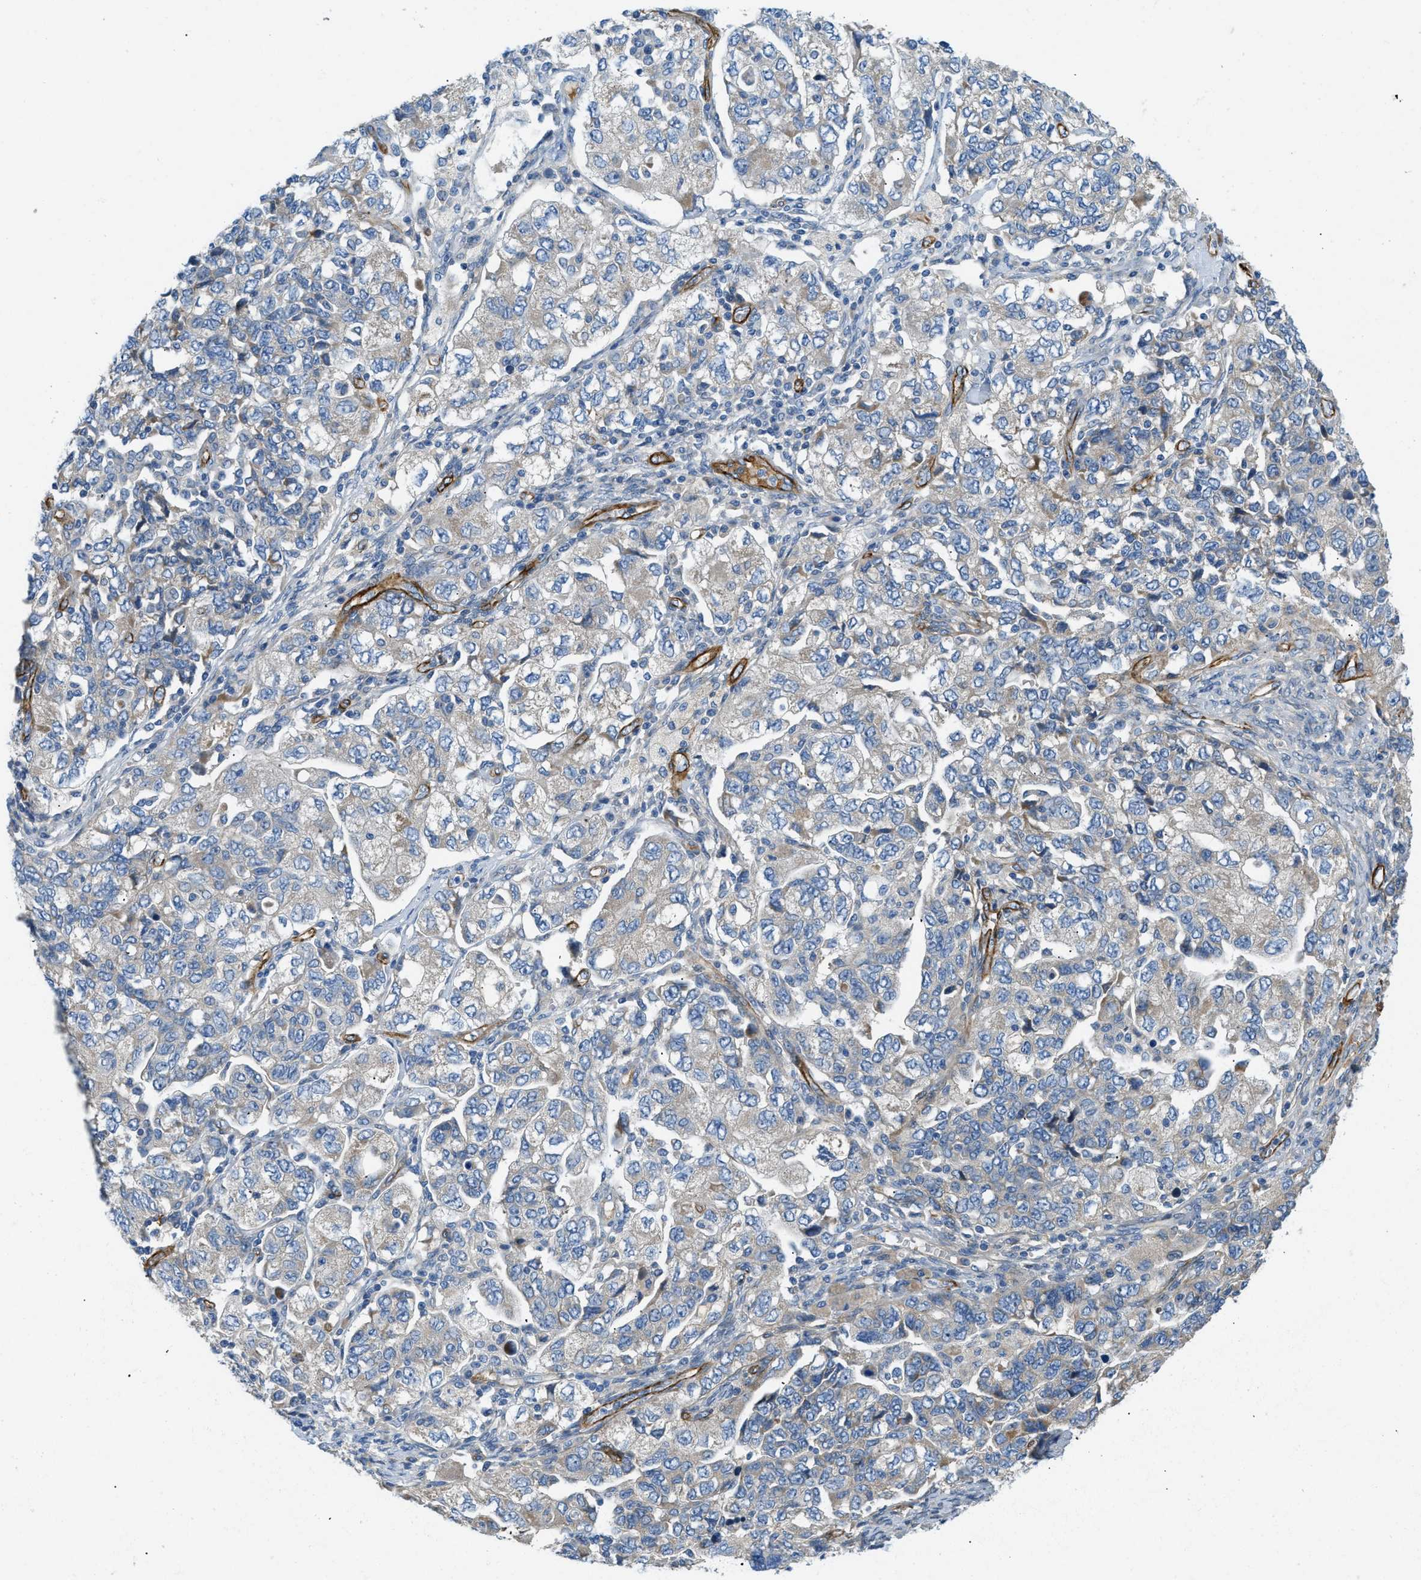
{"staining": {"intensity": "weak", "quantity": "<25%", "location": "cytoplasmic/membranous"}, "tissue": "ovarian cancer", "cell_type": "Tumor cells", "image_type": "cancer", "snomed": [{"axis": "morphology", "description": "Carcinoma, NOS"}, {"axis": "morphology", "description": "Cystadenocarcinoma, serous, NOS"}, {"axis": "topography", "description": "Ovary"}], "caption": "Immunohistochemical staining of human ovarian cancer exhibits no significant expression in tumor cells.", "gene": "COL15A1", "patient": {"sex": "female", "age": 69}}